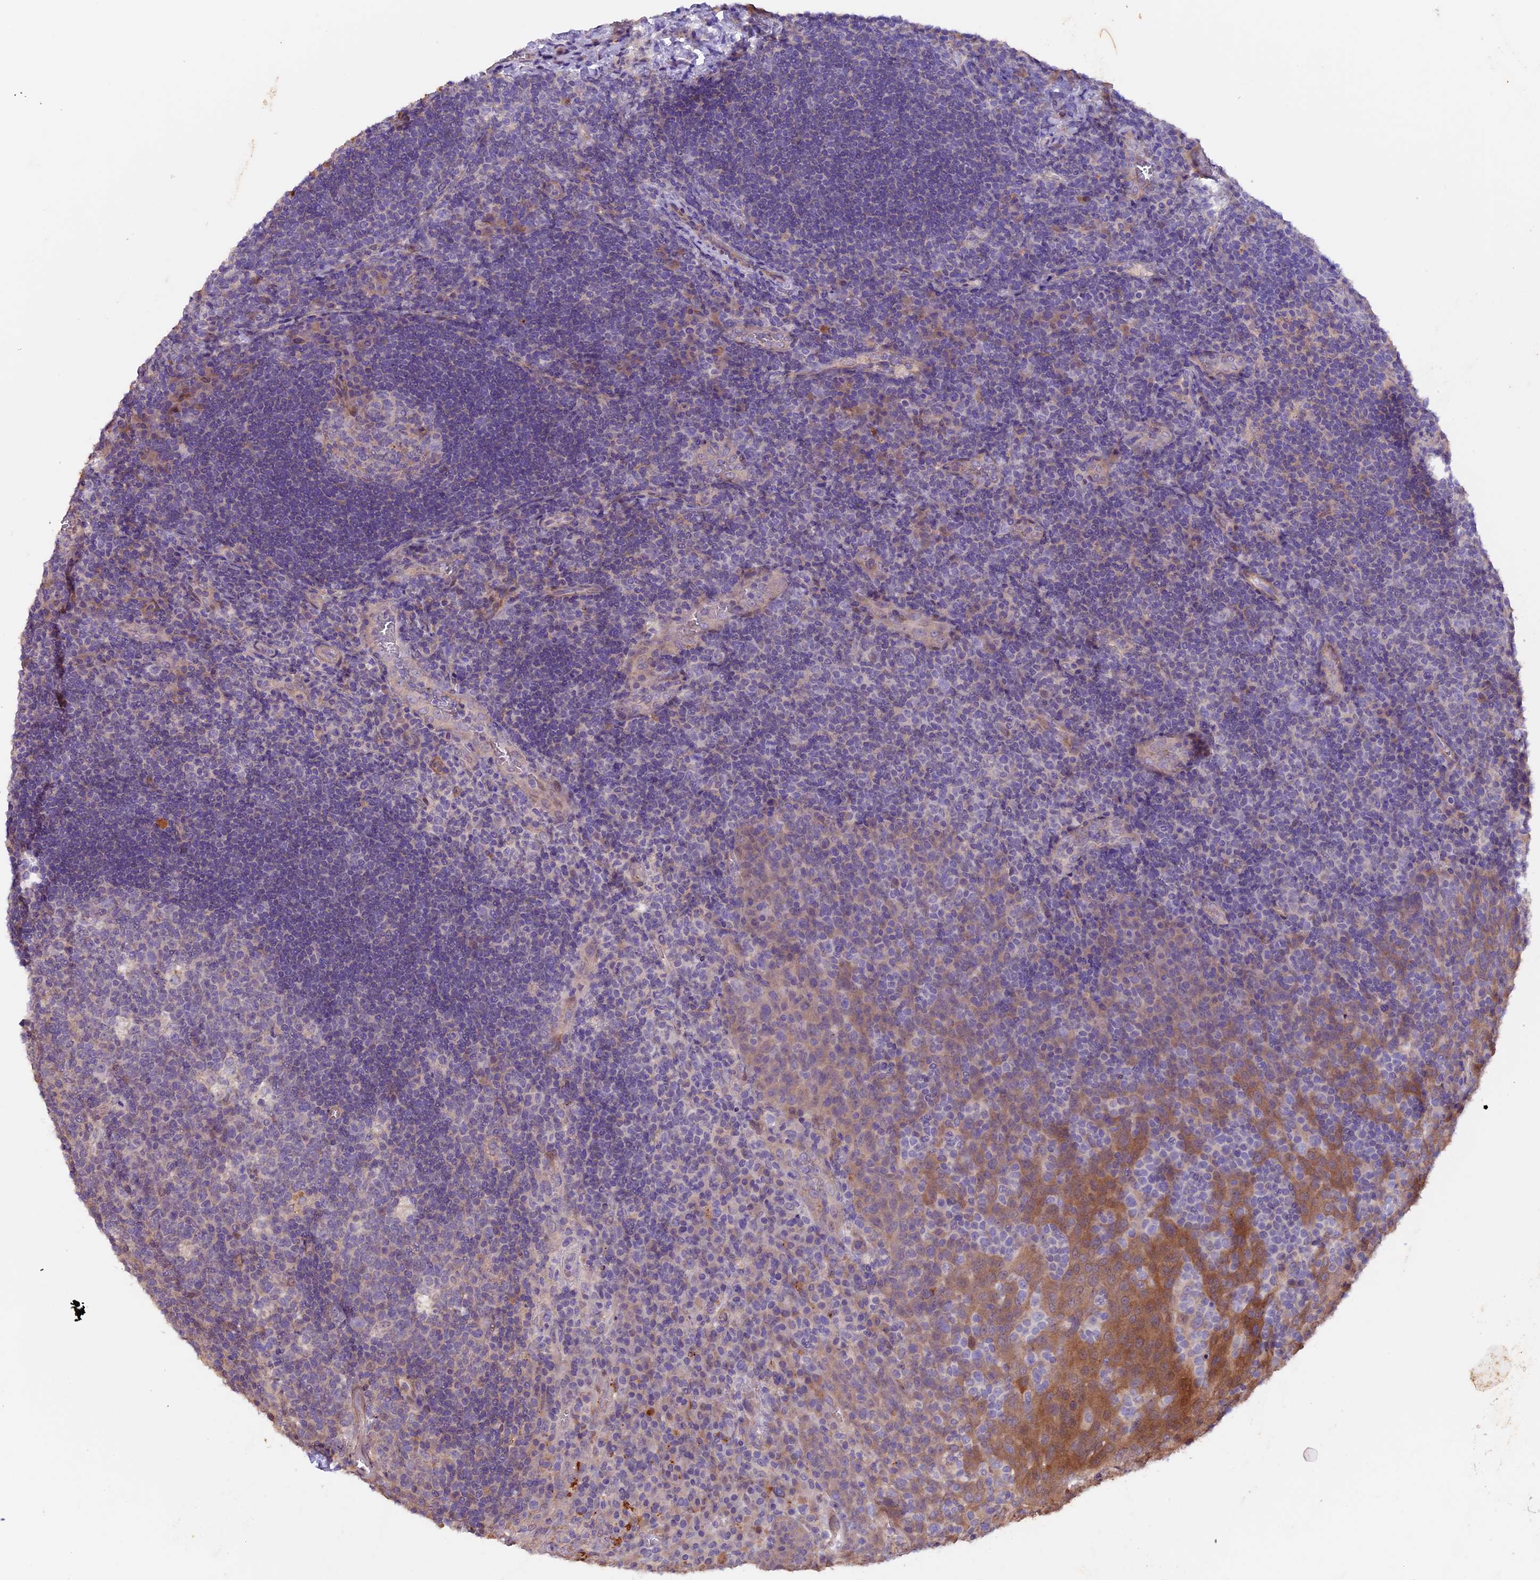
{"staining": {"intensity": "negative", "quantity": "none", "location": "none"}, "tissue": "tonsil", "cell_type": "Germinal center cells", "image_type": "normal", "snomed": [{"axis": "morphology", "description": "Normal tissue, NOS"}, {"axis": "topography", "description": "Tonsil"}], "caption": "DAB immunohistochemical staining of unremarkable tonsil demonstrates no significant staining in germinal center cells.", "gene": "NCK2", "patient": {"sex": "male", "age": 17}}